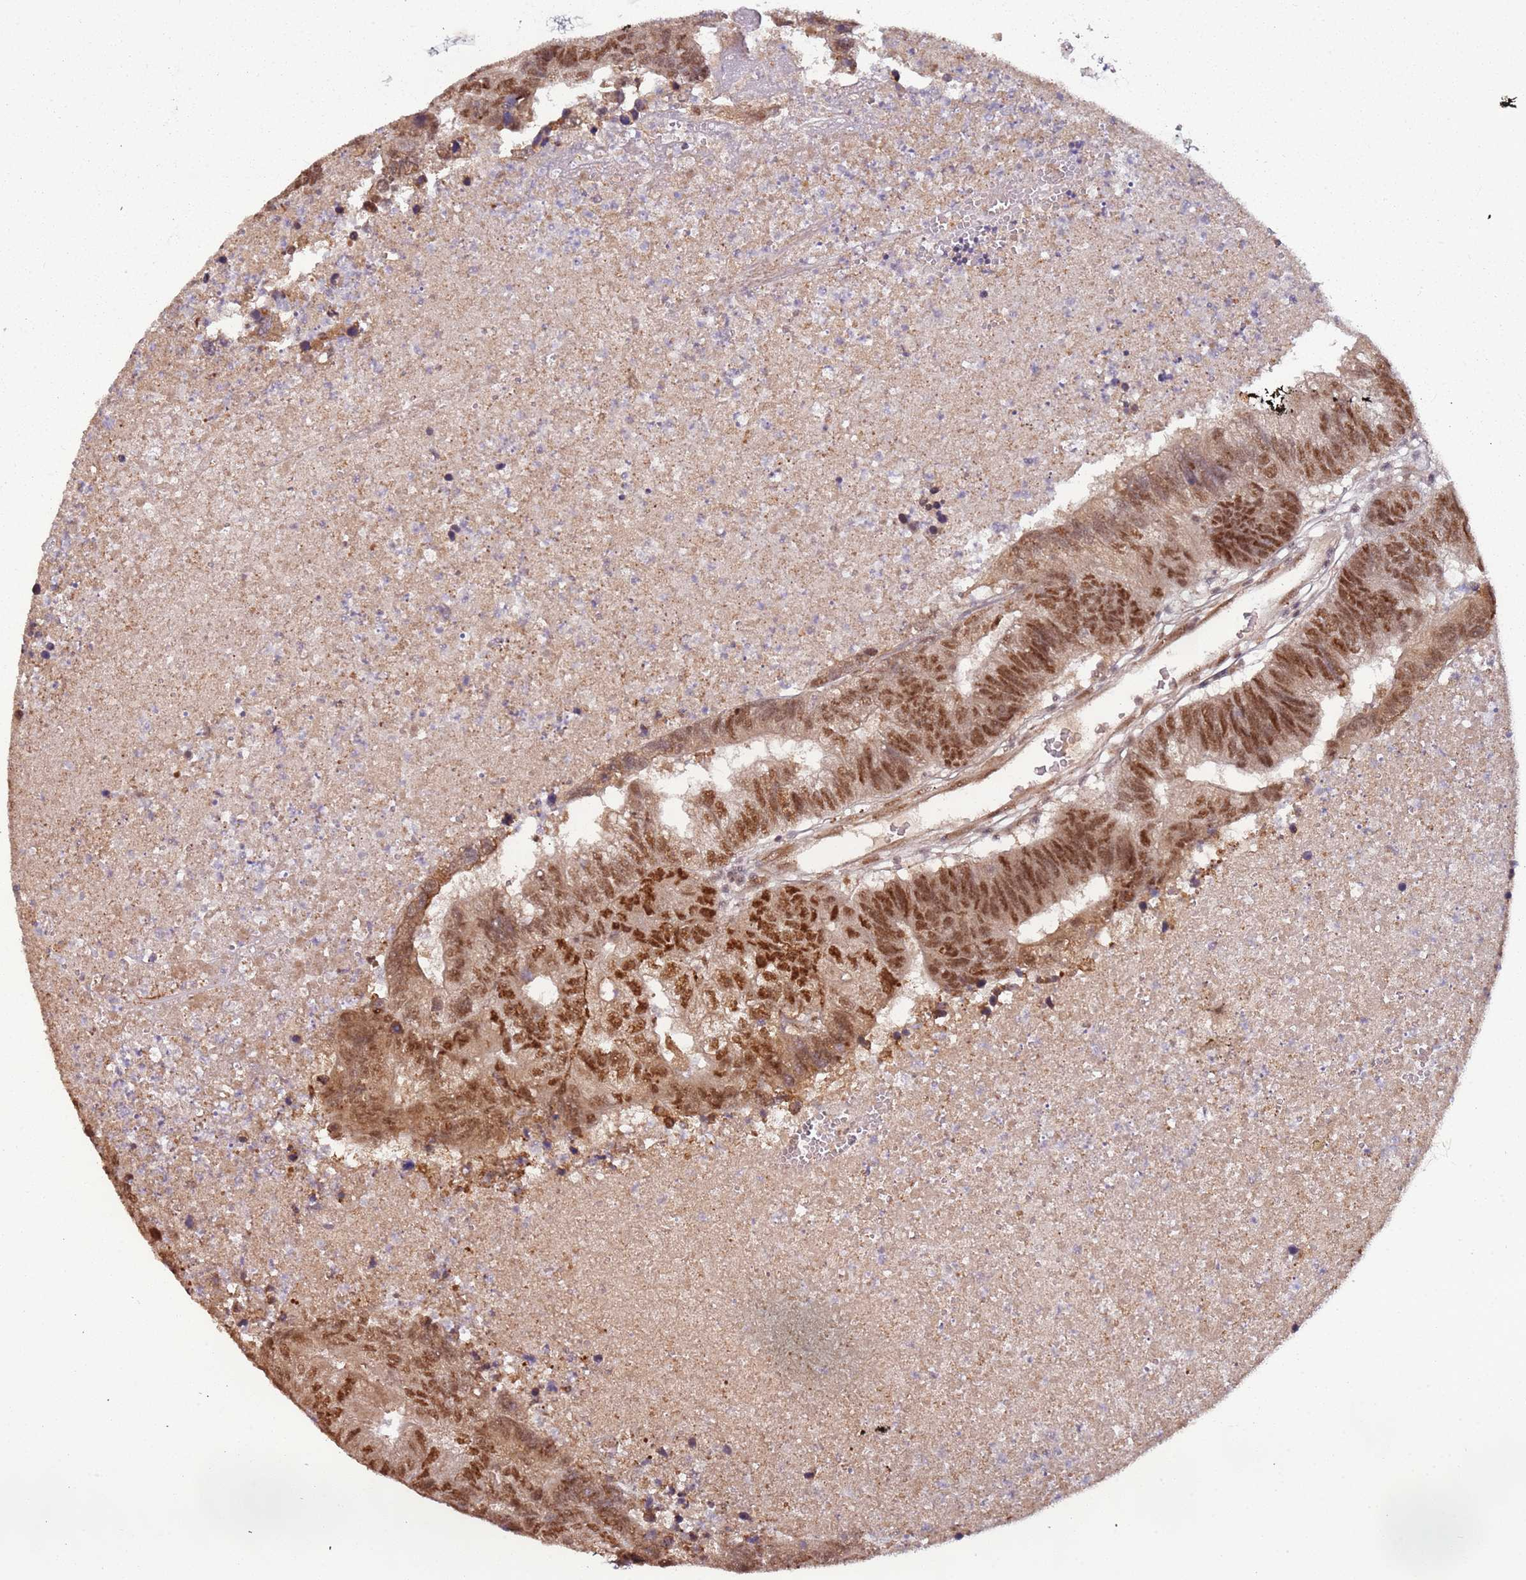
{"staining": {"intensity": "moderate", "quantity": ">75%", "location": "nuclear"}, "tissue": "colorectal cancer", "cell_type": "Tumor cells", "image_type": "cancer", "snomed": [{"axis": "morphology", "description": "Adenocarcinoma, NOS"}, {"axis": "topography", "description": "Colon"}], "caption": "IHC staining of adenocarcinoma (colorectal), which reveals medium levels of moderate nuclear positivity in approximately >75% of tumor cells indicating moderate nuclear protein expression. The staining was performed using DAB (3,3'-diaminobenzidine) (brown) for protein detection and nuclei were counterstained in hematoxylin (blue).", "gene": "POLR3H", "patient": {"sex": "female", "age": 48}}